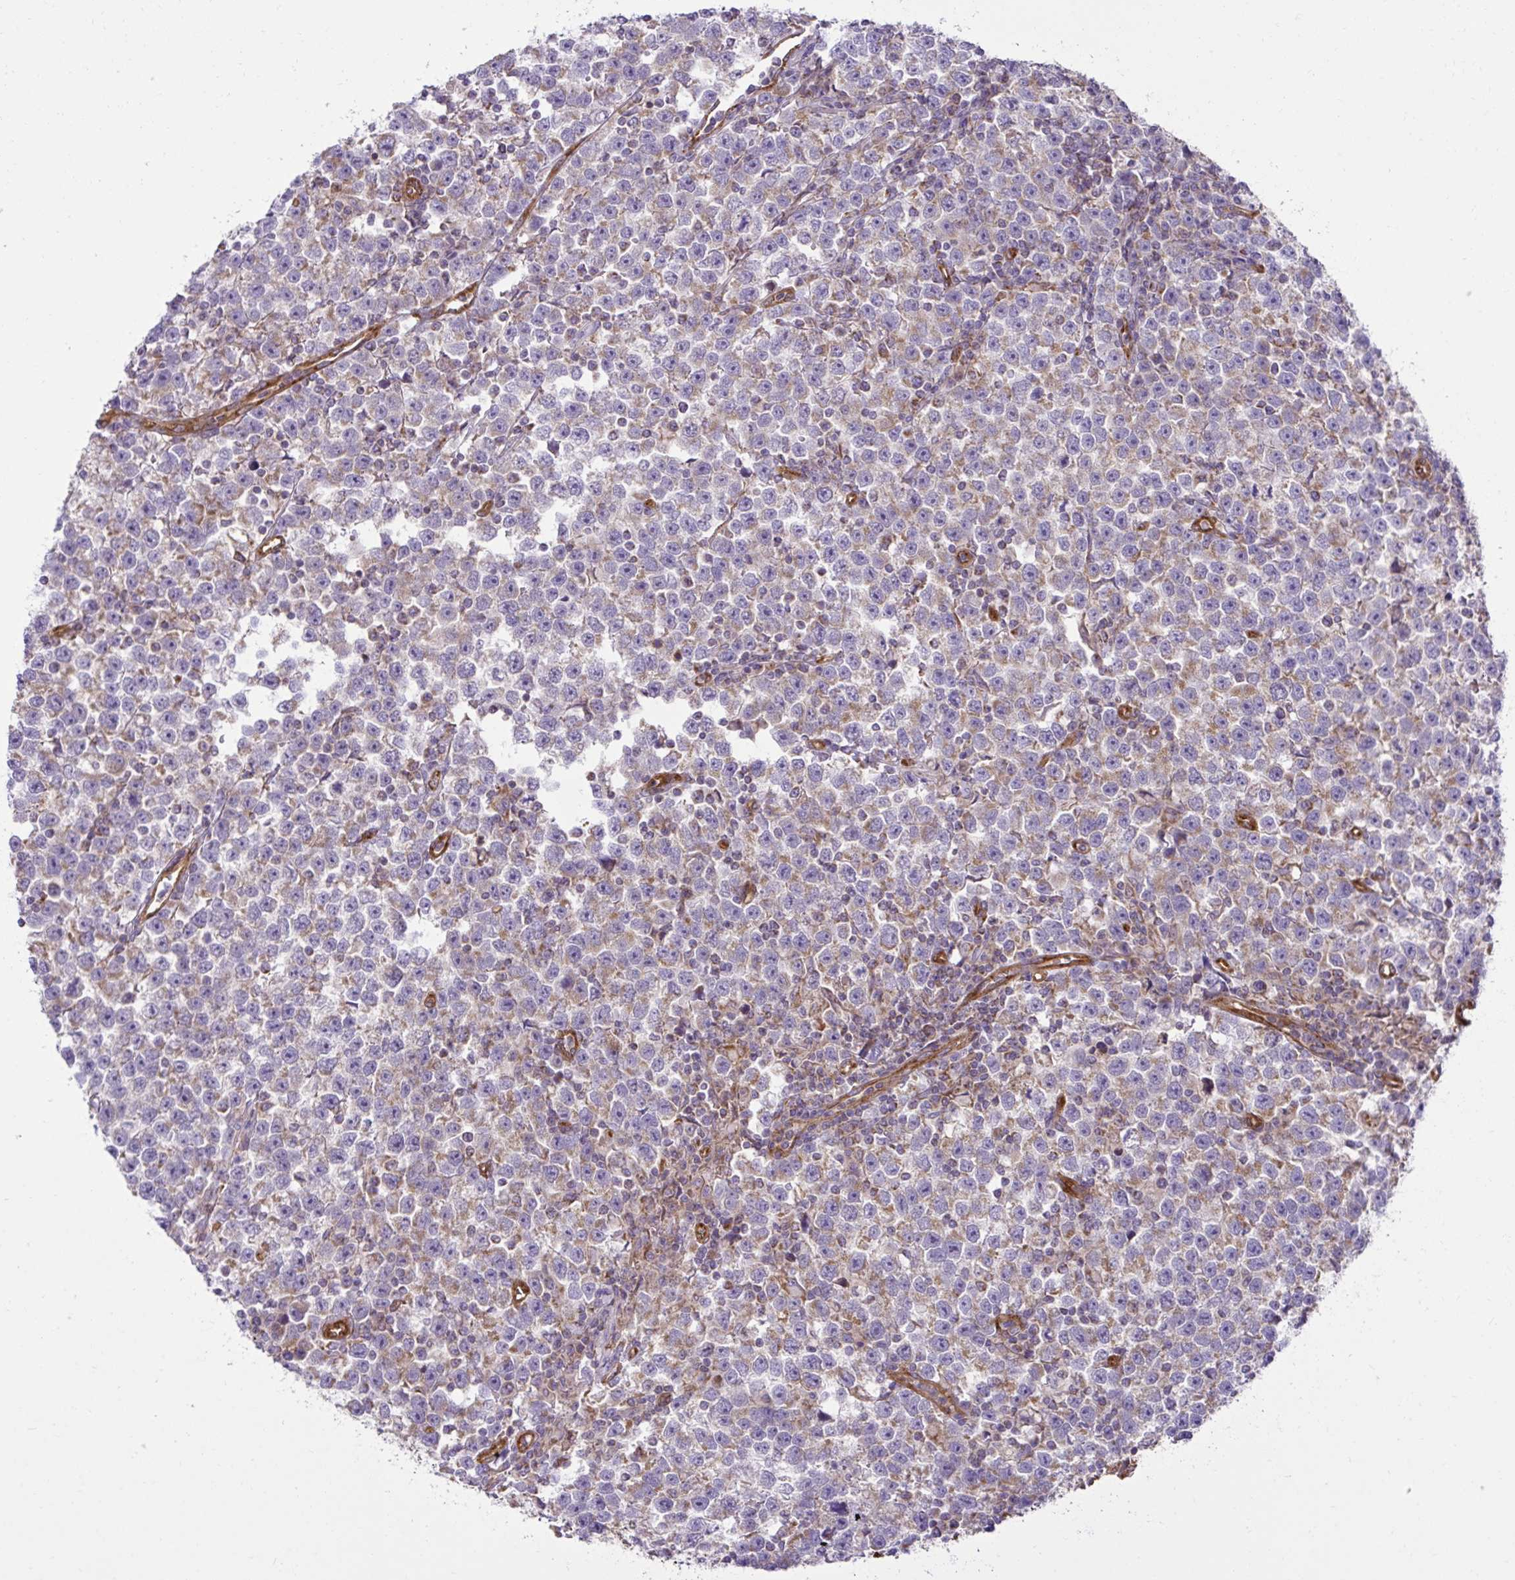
{"staining": {"intensity": "weak", "quantity": ">75%", "location": "cytoplasmic/membranous"}, "tissue": "testis cancer", "cell_type": "Tumor cells", "image_type": "cancer", "snomed": [{"axis": "morphology", "description": "Seminoma, NOS"}, {"axis": "topography", "description": "Testis"}], "caption": "Testis cancer stained with a brown dye shows weak cytoplasmic/membranous positive expression in approximately >75% of tumor cells.", "gene": "LIMS1", "patient": {"sex": "male", "age": 43}}